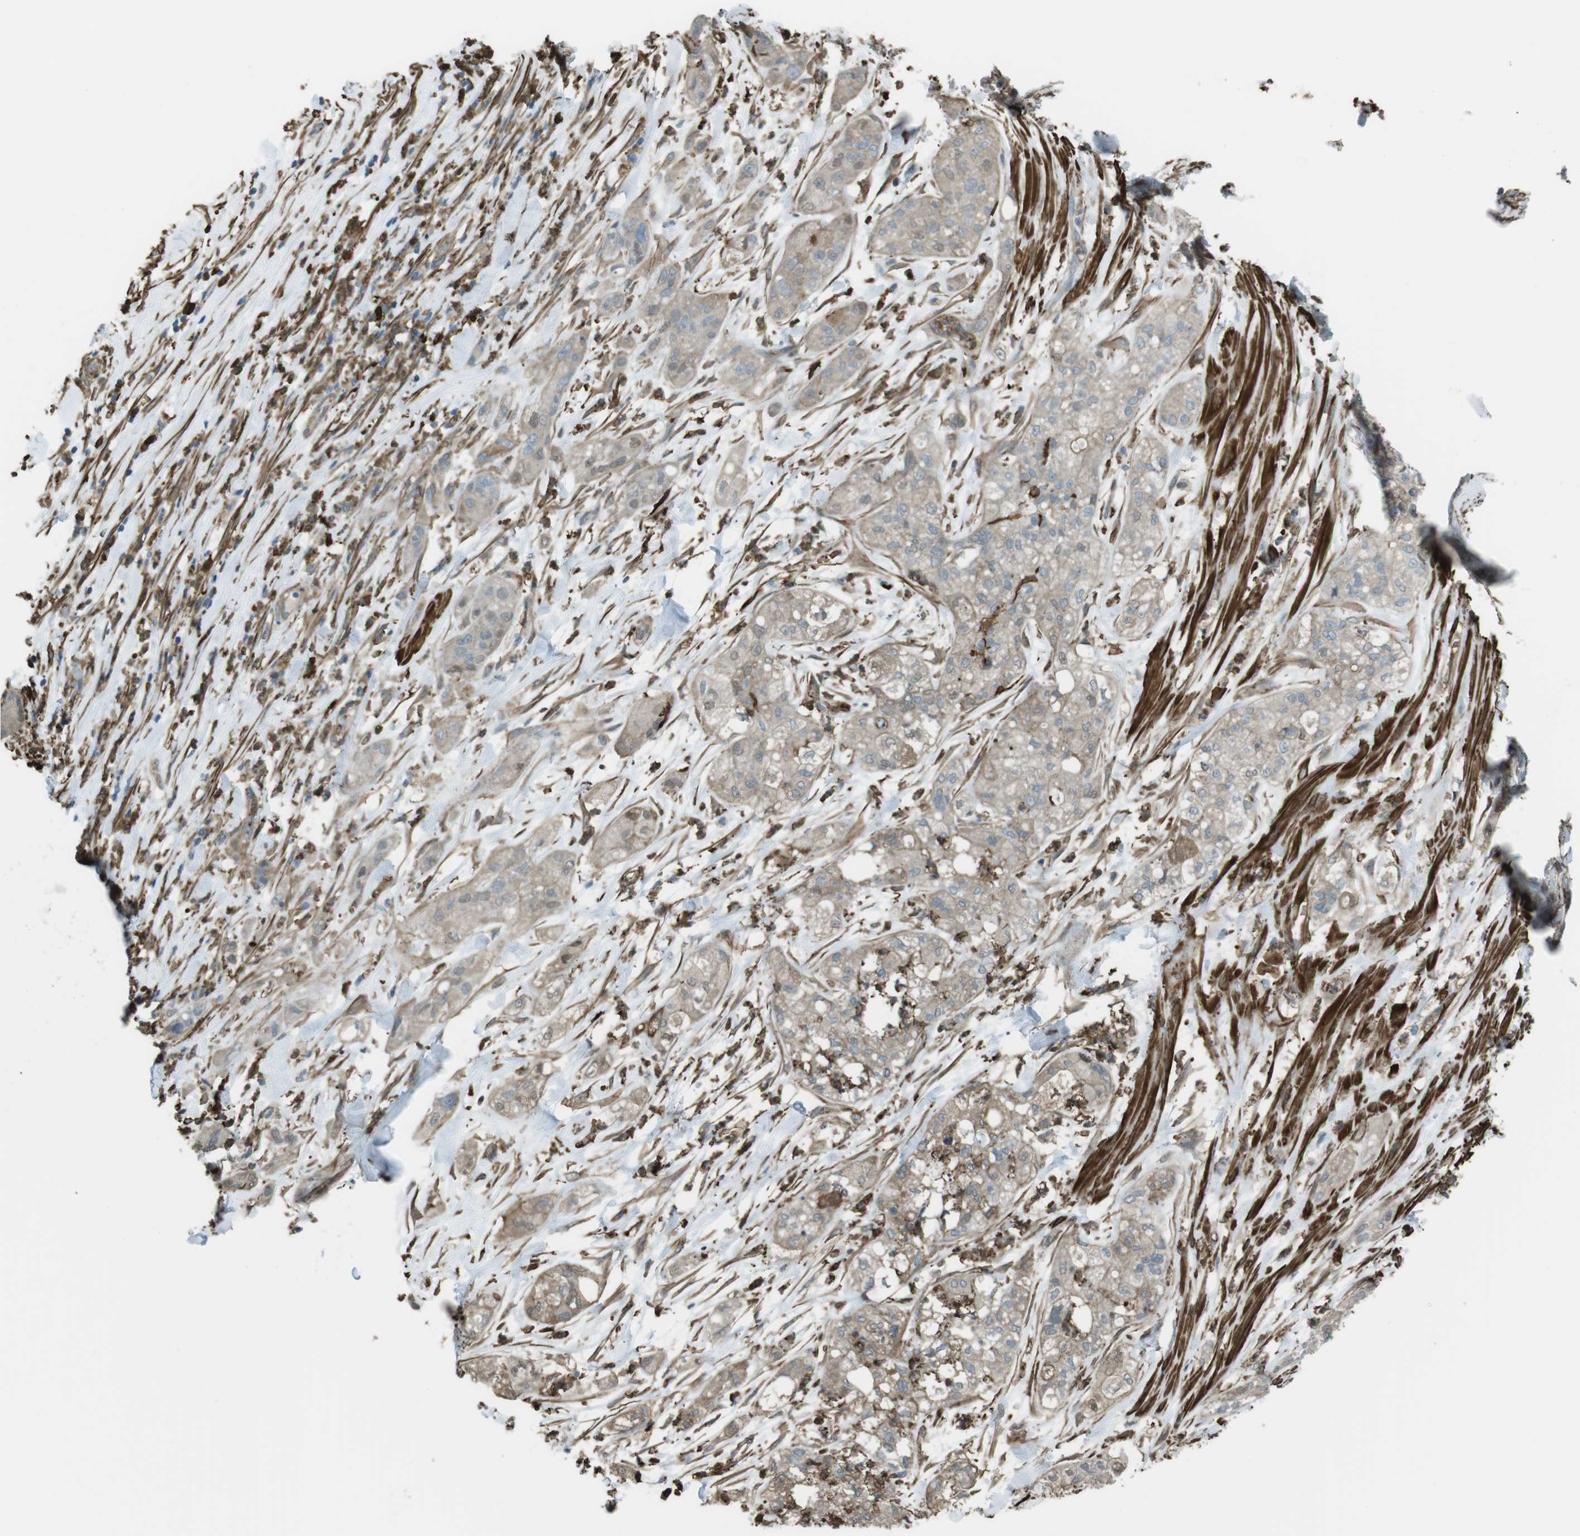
{"staining": {"intensity": "weak", "quantity": ">75%", "location": "cytoplasmic/membranous"}, "tissue": "pancreatic cancer", "cell_type": "Tumor cells", "image_type": "cancer", "snomed": [{"axis": "morphology", "description": "Adenocarcinoma, NOS"}, {"axis": "topography", "description": "Pancreas"}], "caption": "Adenocarcinoma (pancreatic) stained with a protein marker shows weak staining in tumor cells.", "gene": "SFT2D1", "patient": {"sex": "female", "age": 78}}